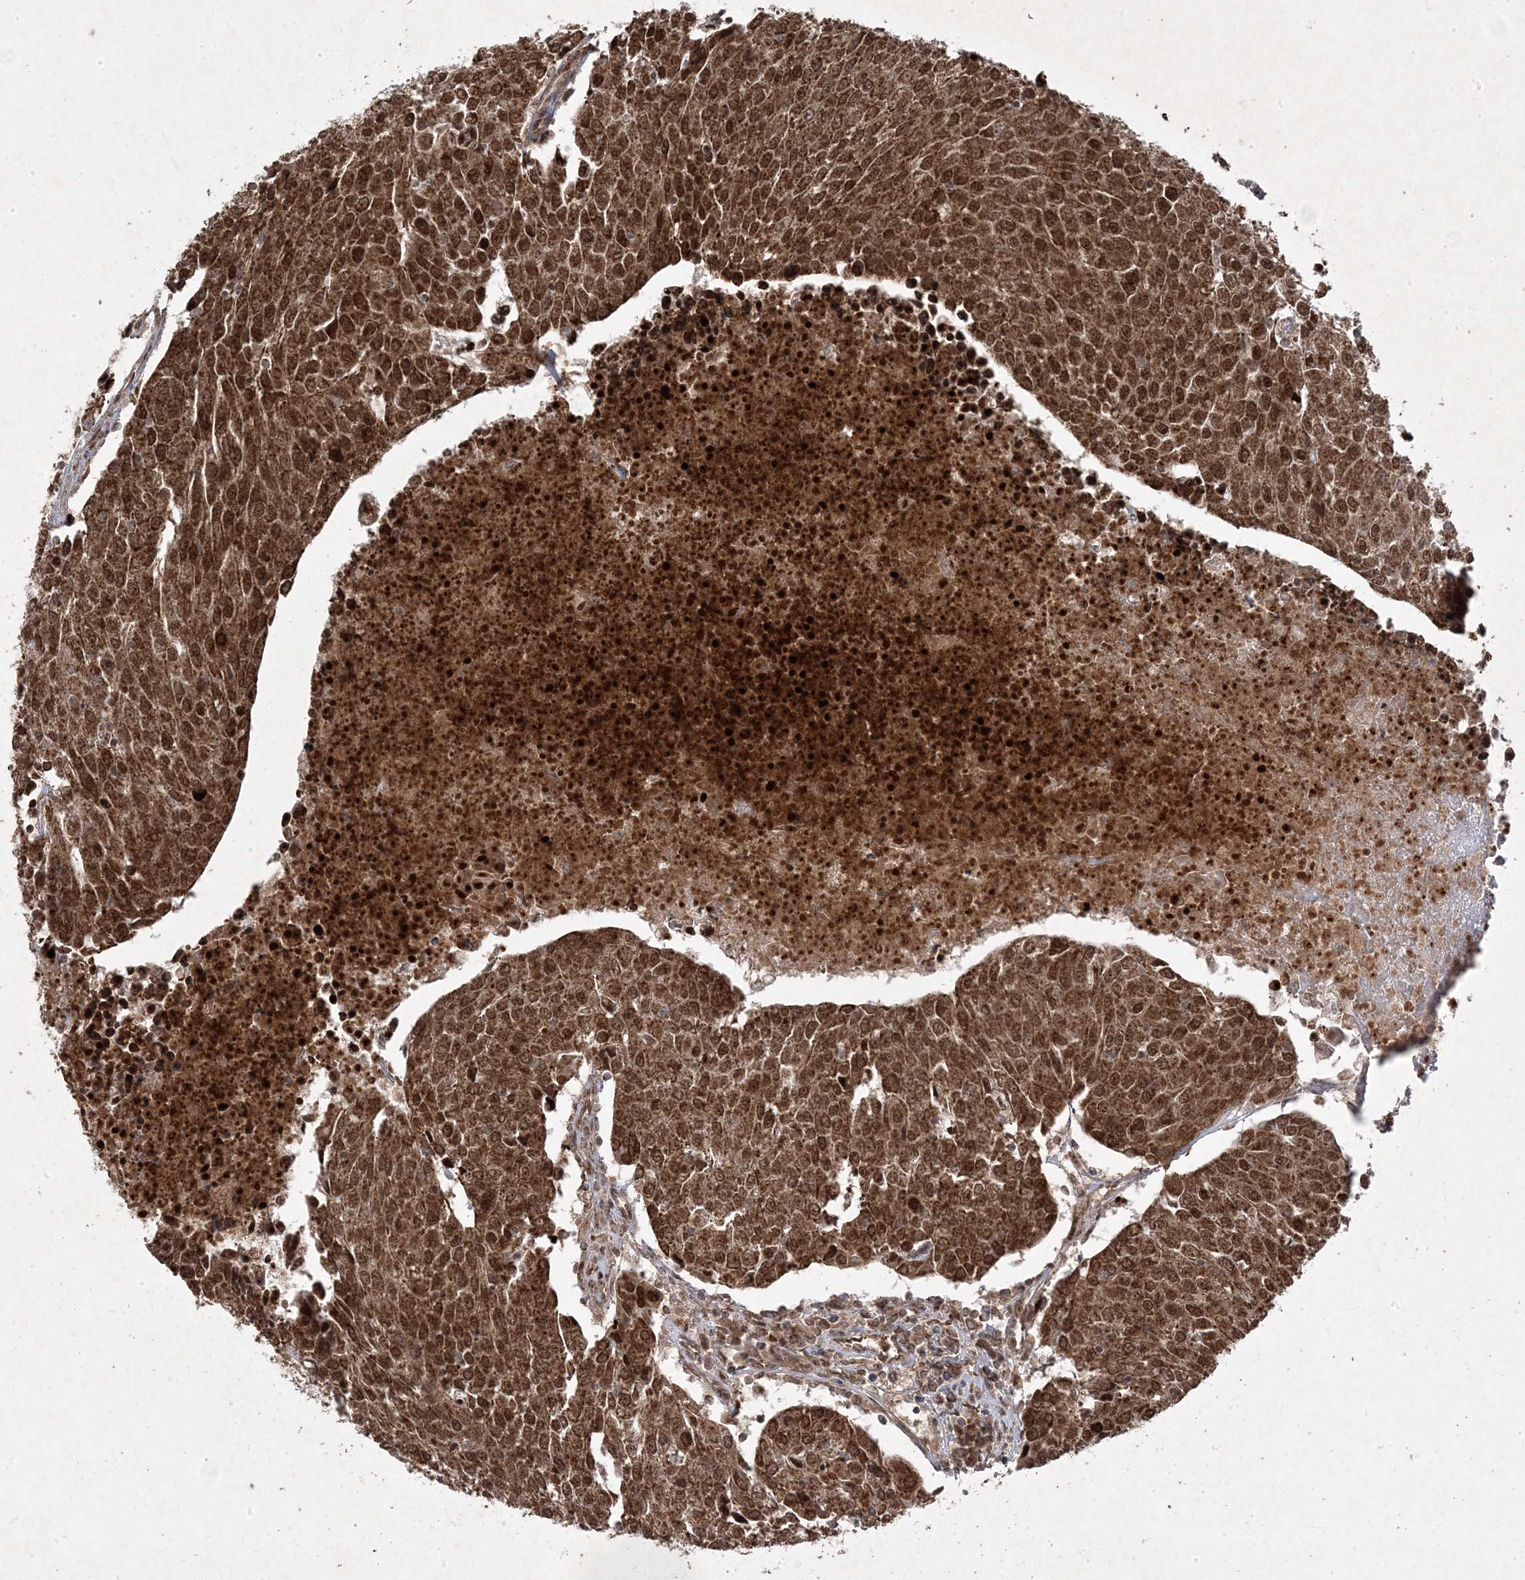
{"staining": {"intensity": "moderate", "quantity": ">75%", "location": "cytoplasmic/membranous,nuclear"}, "tissue": "urothelial cancer", "cell_type": "Tumor cells", "image_type": "cancer", "snomed": [{"axis": "morphology", "description": "Urothelial carcinoma, High grade"}, {"axis": "topography", "description": "Urinary bladder"}], "caption": "Immunohistochemistry (IHC) staining of urothelial cancer, which shows medium levels of moderate cytoplasmic/membranous and nuclear positivity in about >75% of tumor cells indicating moderate cytoplasmic/membranous and nuclear protein staining. The staining was performed using DAB (3,3'-diaminobenzidine) (brown) for protein detection and nuclei were counterstained in hematoxylin (blue).", "gene": "PLEKHM2", "patient": {"sex": "female", "age": 85}}